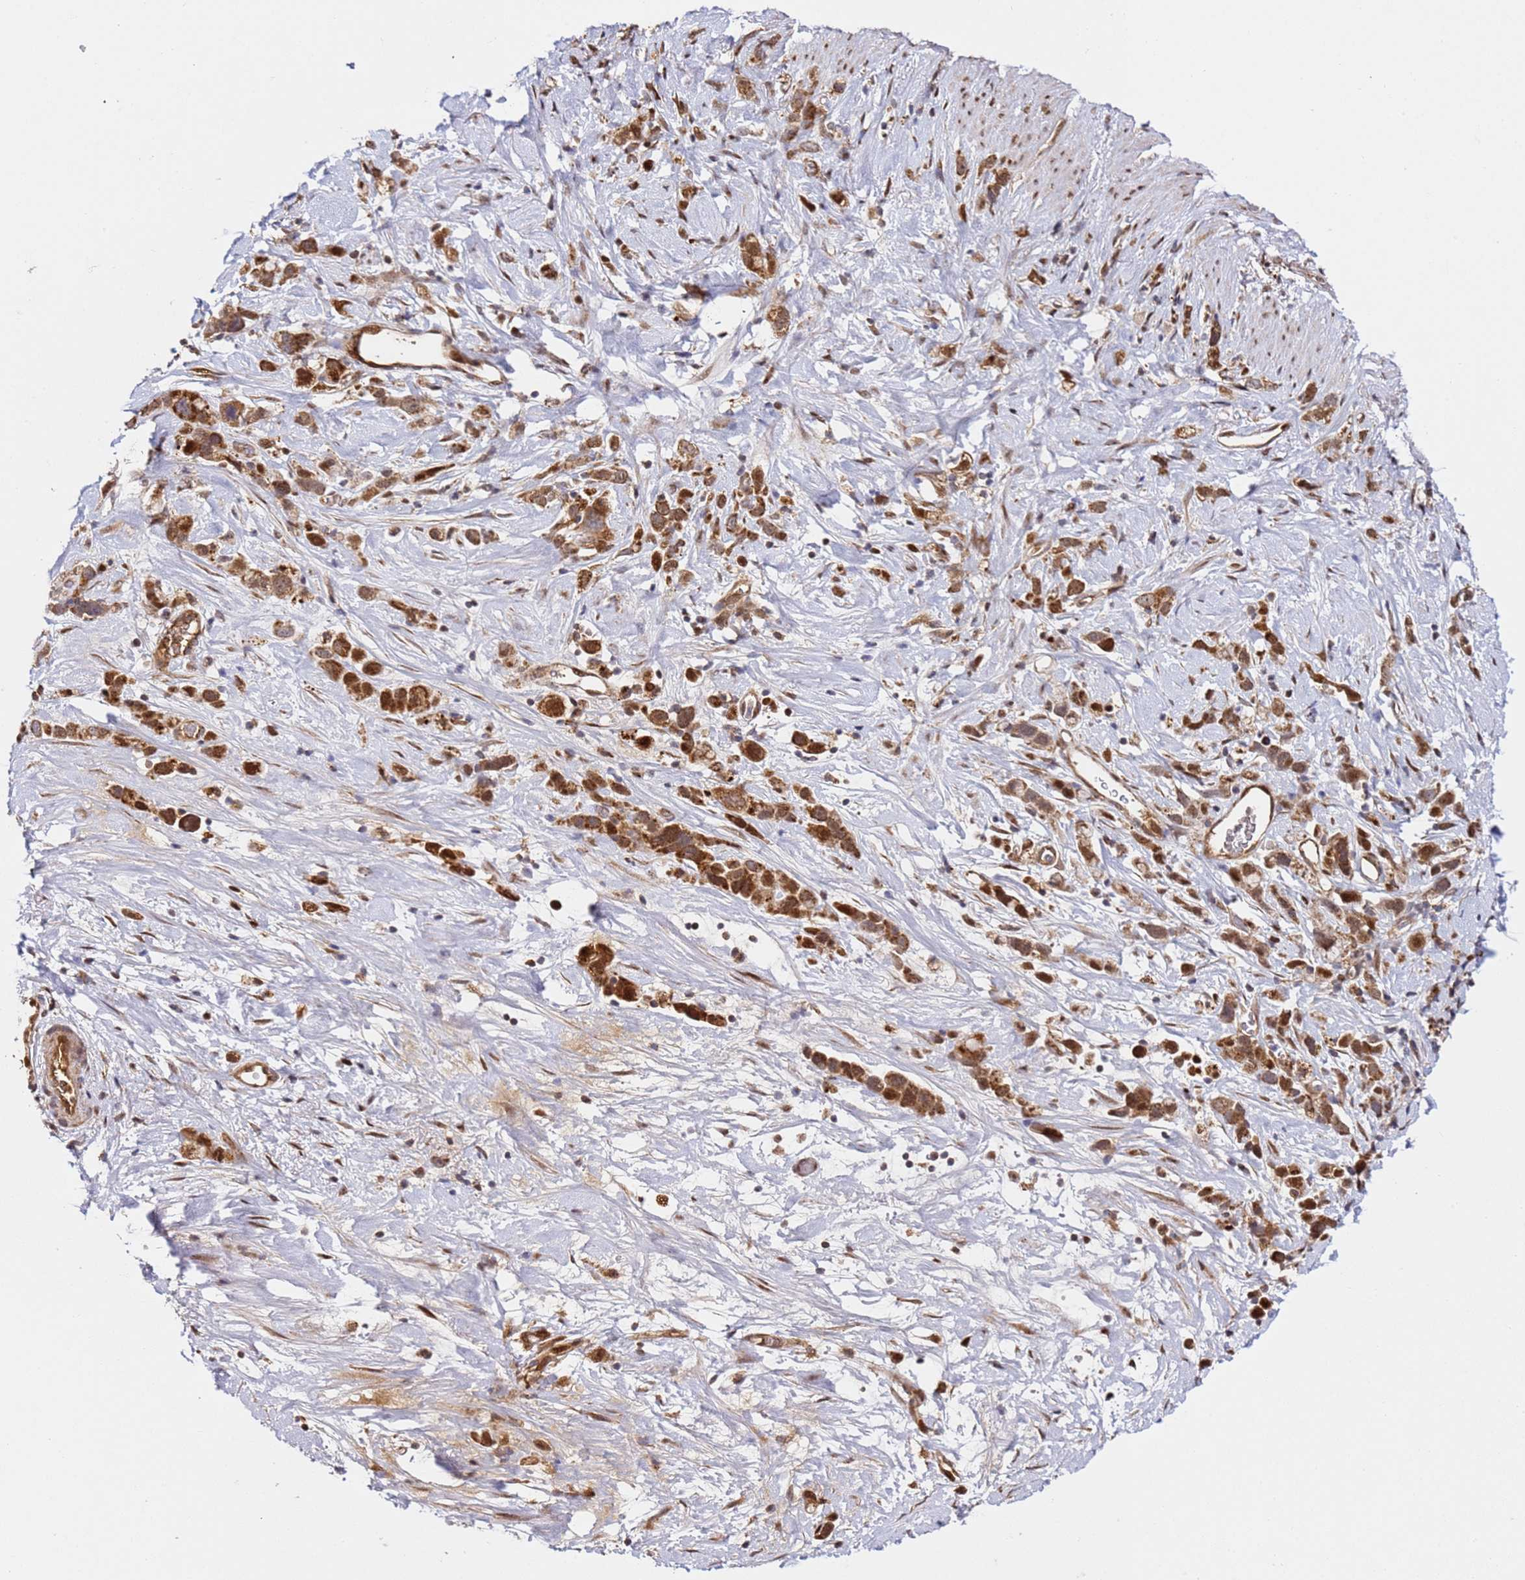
{"staining": {"intensity": "strong", "quantity": ">75%", "location": "cytoplasmic/membranous,nuclear"}, "tissue": "stomach cancer", "cell_type": "Tumor cells", "image_type": "cancer", "snomed": [{"axis": "morphology", "description": "Adenocarcinoma, NOS"}, {"axis": "topography", "description": "Stomach"}], "caption": "Strong cytoplasmic/membranous and nuclear expression for a protein is identified in about >75% of tumor cells of stomach adenocarcinoma using IHC.", "gene": "SMOX", "patient": {"sex": "female", "age": 65}}